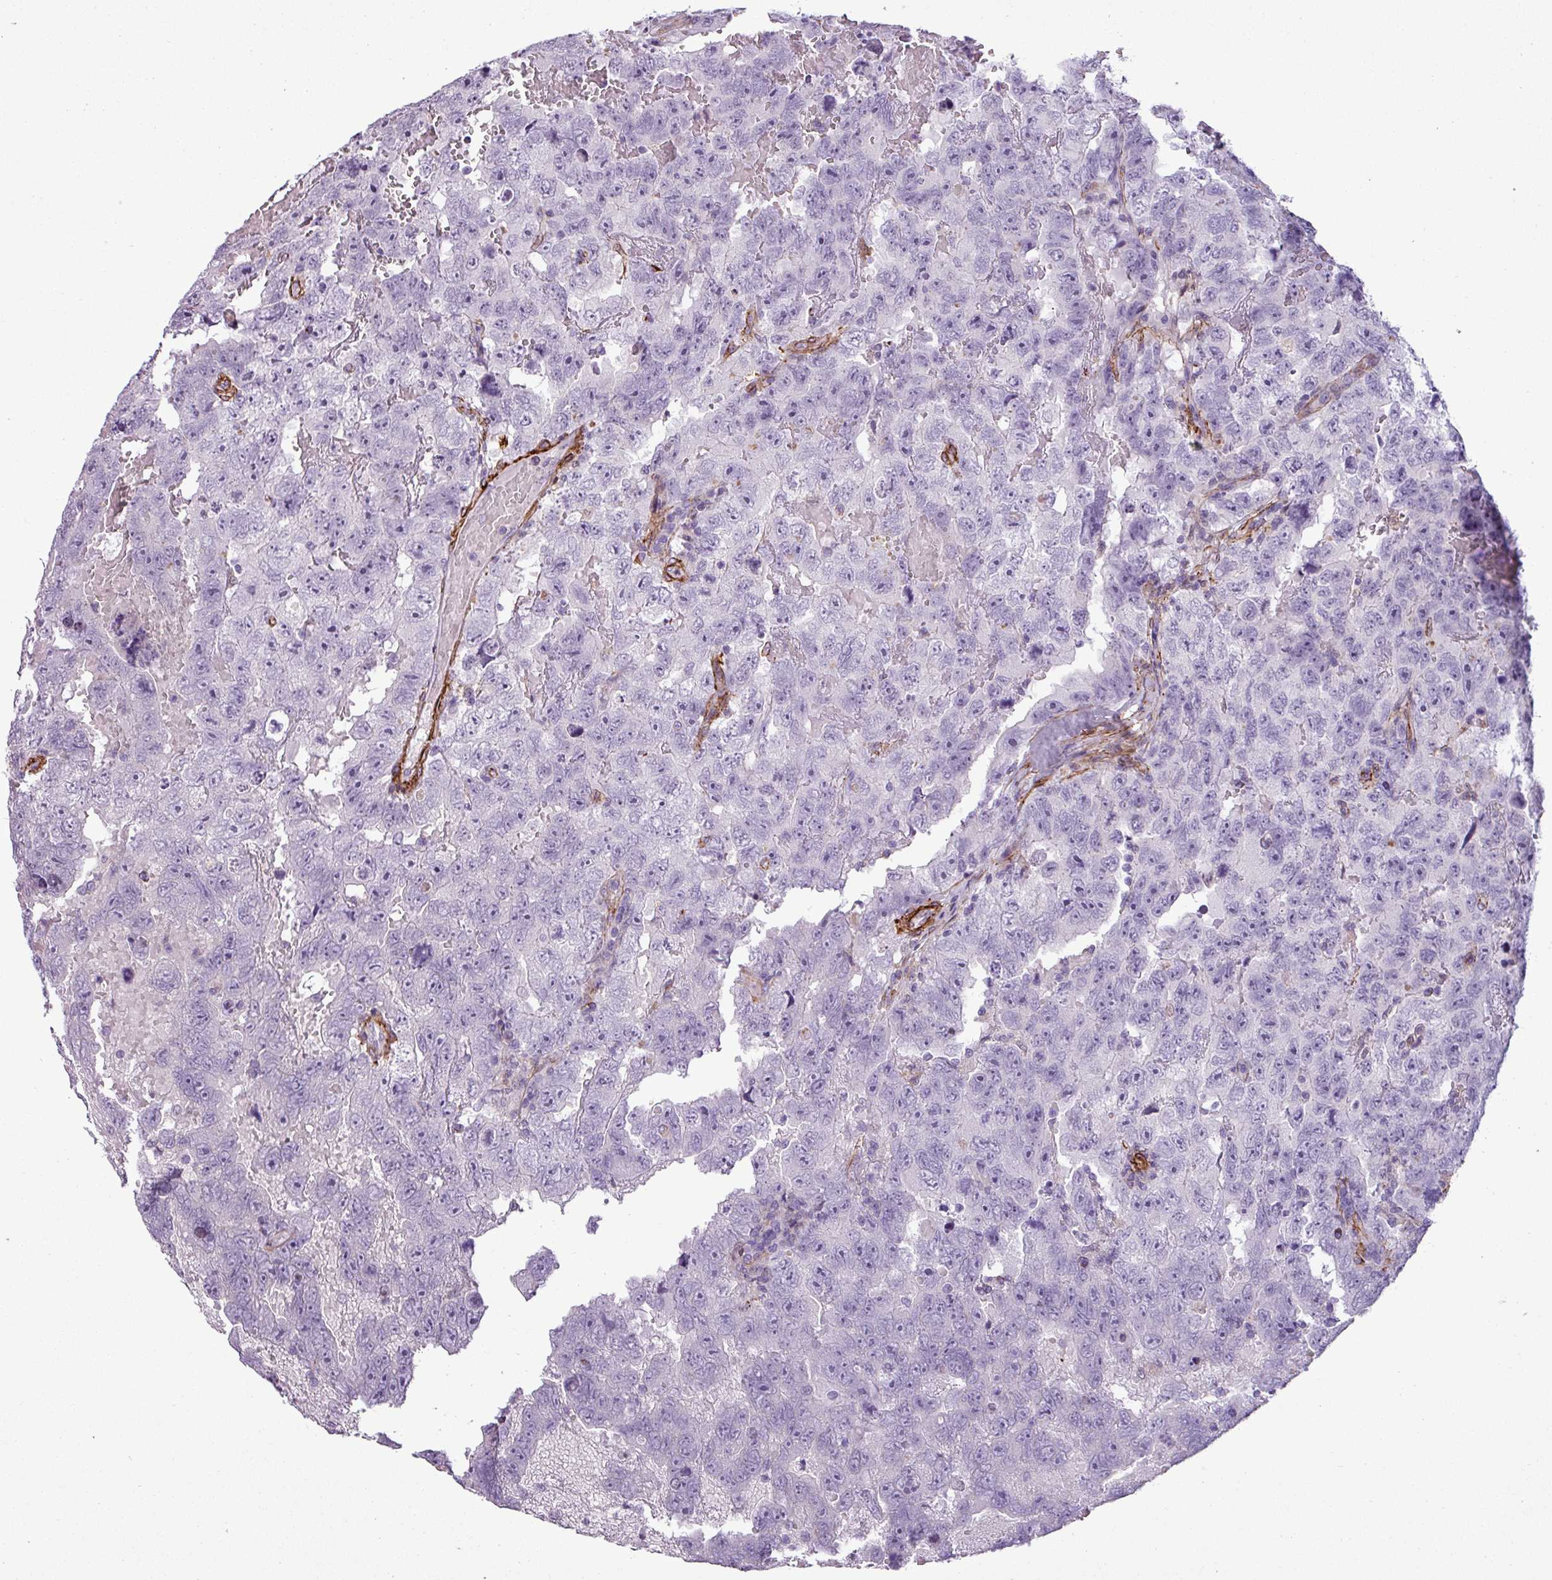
{"staining": {"intensity": "negative", "quantity": "none", "location": "none"}, "tissue": "testis cancer", "cell_type": "Tumor cells", "image_type": "cancer", "snomed": [{"axis": "morphology", "description": "Carcinoma, Embryonal, NOS"}, {"axis": "topography", "description": "Testis"}], "caption": "Tumor cells are negative for brown protein staining in testis cancer (embryonal carcinoma).", "gene": "ATP10A", "patient": {"sex": "male", "age": 45}}